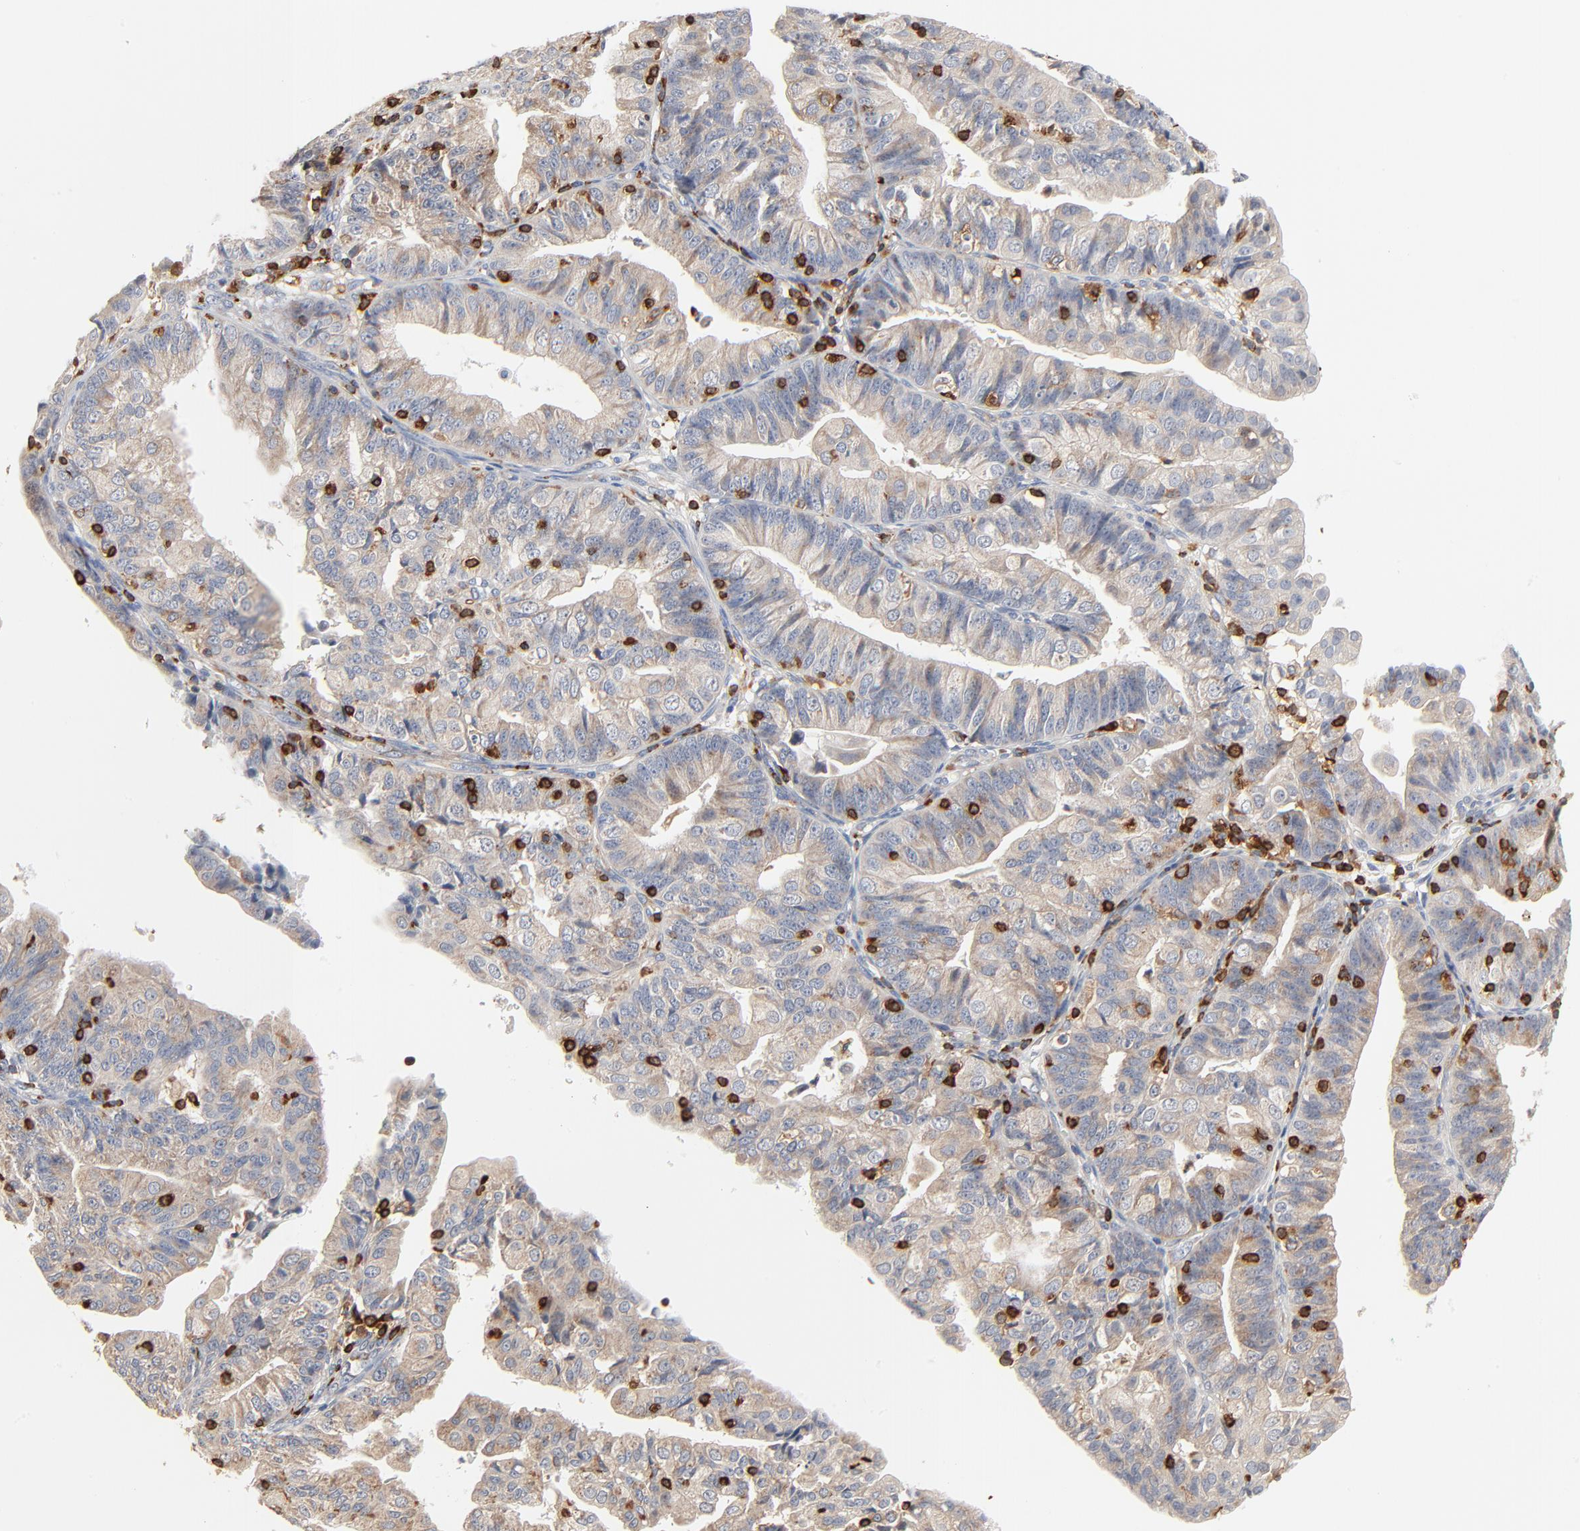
{"staining": {"intensity": "weak", "quantity": ">75%", "location": "cytoplasmic/membranous"}, "tissue": "endometrial cancer", "cell_type": "Tumor cells", "image_type": "cancer", "snomed": [{"axis": "morphology", "description": "Adenocarcinoma, NOS"}, {"axis": "topography", "description": "Endometrium"}], "caption": "Immunohistochemistry (IHC) image of neoplastic tissue: human endometrial cancer stained using IHC displays low levels of weak protein expression localized specifically in the cytoplasmic/membranous of tumor cells, appearing as a cytoplasmic/membranous brown color.", "gene": "SH3KBP1", "patient": {"sex": "female", "age": 56}}